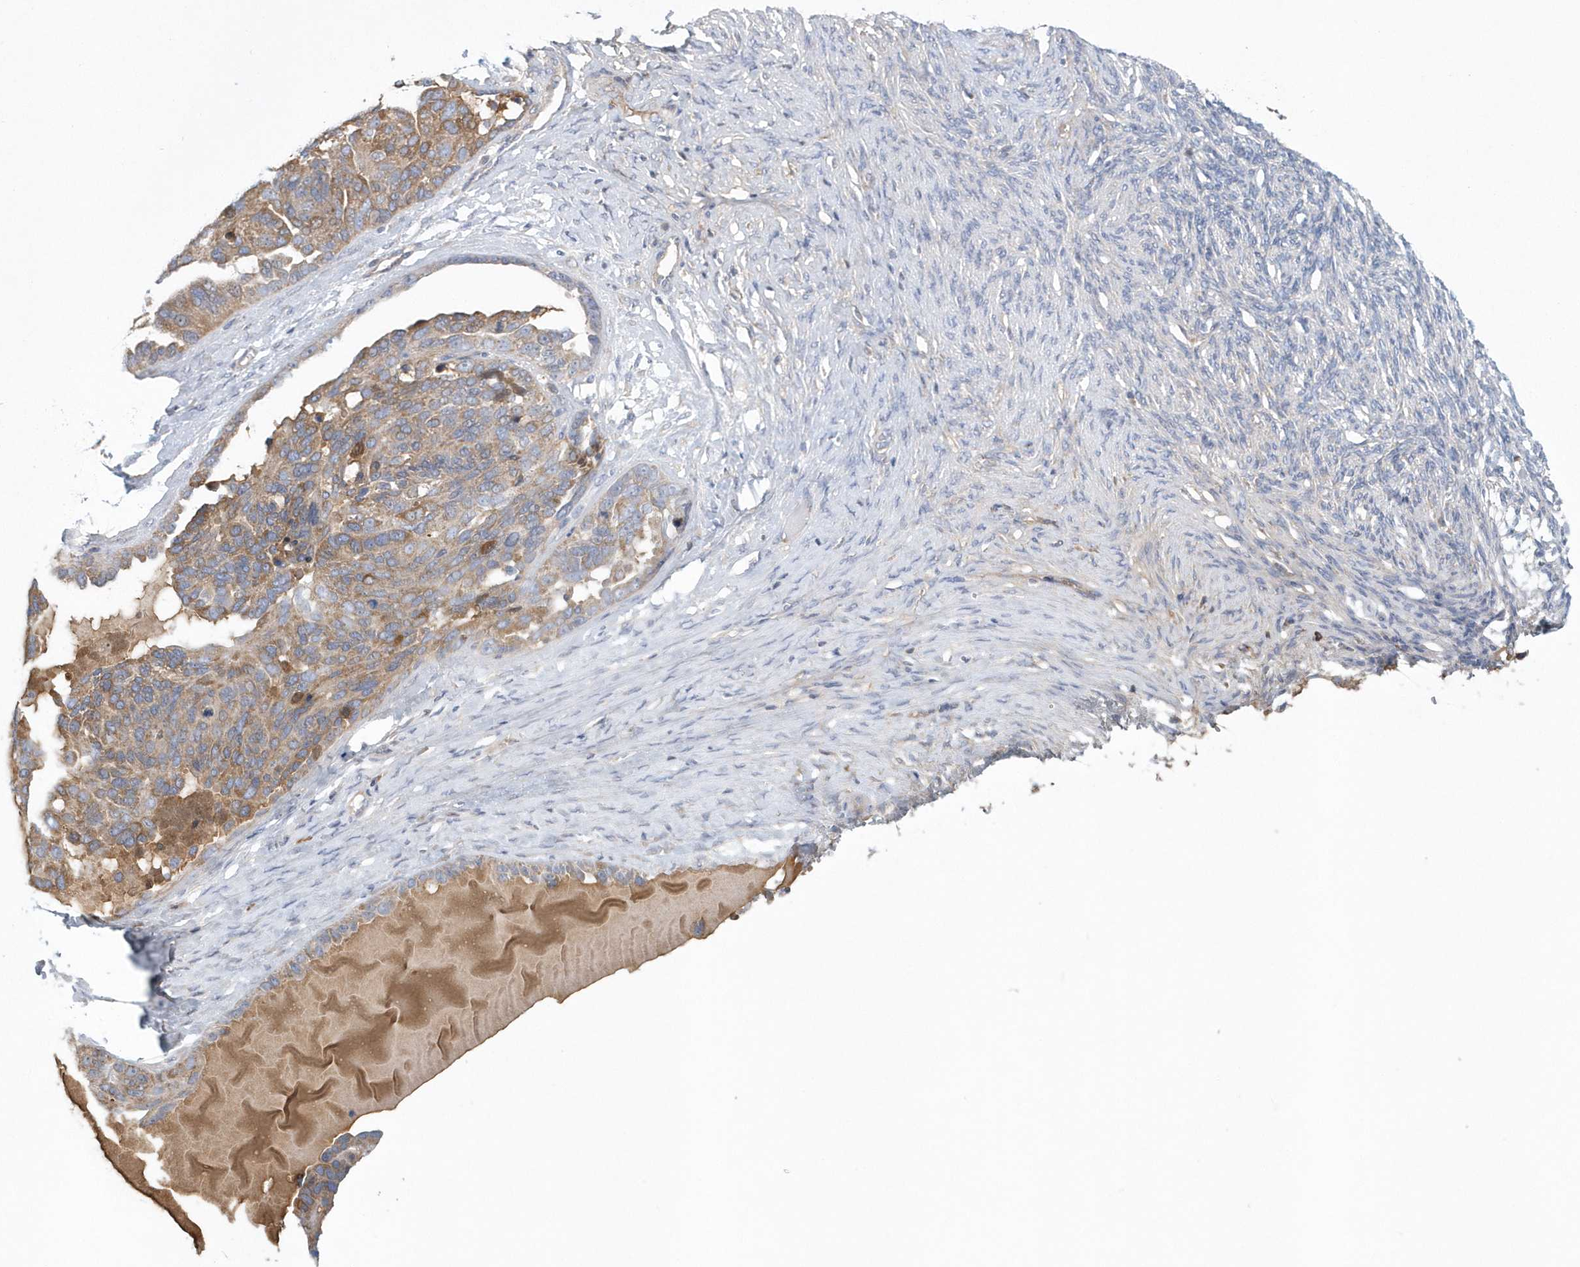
{"staining": {"intensity": "moderate", "quantity": ">75%", "location": "cytoplasmic/membranous"}, "tissue": "ovarian cancer", "cell_type": "Tumor cells", "image_type": "cancer", "snomed": [{"axis": "morphology", "description": "Cystadenocarcinoma, serous, NOS"}, {"axis": "topography", "description": "Ovary"}], "caption": "Moderate cytoplasmic/membranous protein staining is appreciated in about >75% of tumor cells in ovarian serous cystadenocarcinoma.", "gene": "SPATA18", "patient": {"sex": "female", "age": 44}}